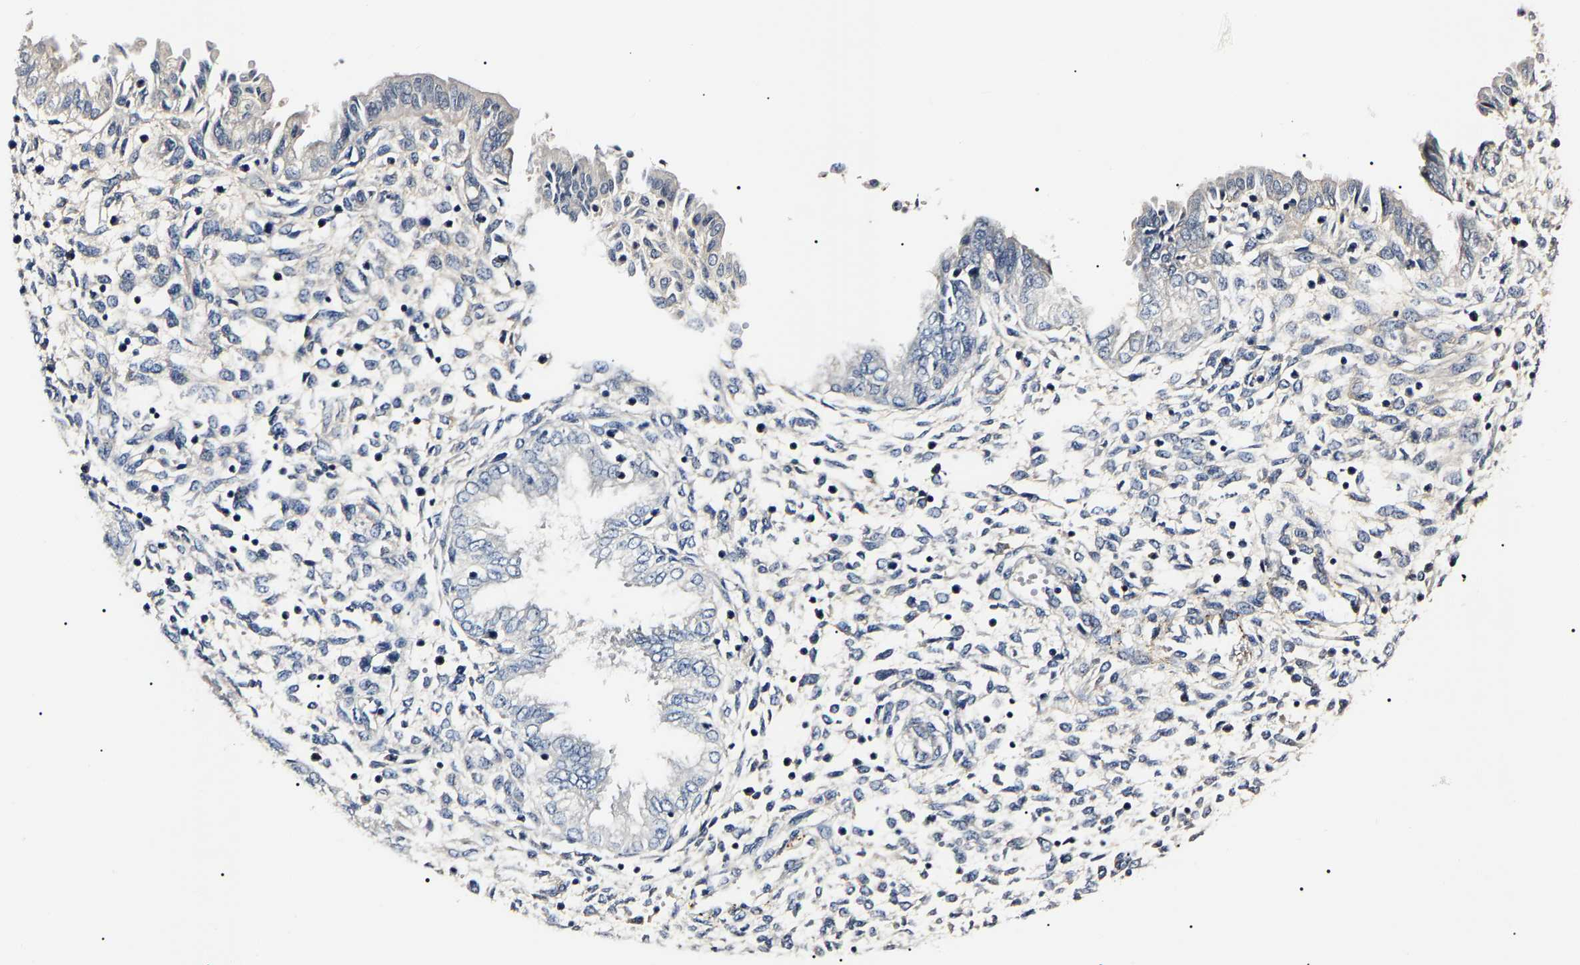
{"staining": {"intensity": "negative", "quantity": "none", "location": "none"}, "tissue": "endometrium", "cell_type": "Cells in endometrial stroma", "image_type": "normal", "snomed": [{"axis": "morphology", "description": "Normal tissue, NOS"}, {"axis": "topography", "description": "Endometrium"}], "caption": "The immunohistochemistry histopathology image has no significant positivity in cells in endometrial stroma of endometrium. The staining is performed using DAB (3,3'-diaminobenzidine) brown chromogen with nuclei counter-stained in using hematoxylin.", "gene": "KLHL42", "patient": {"sex": "female", "age": 33}}